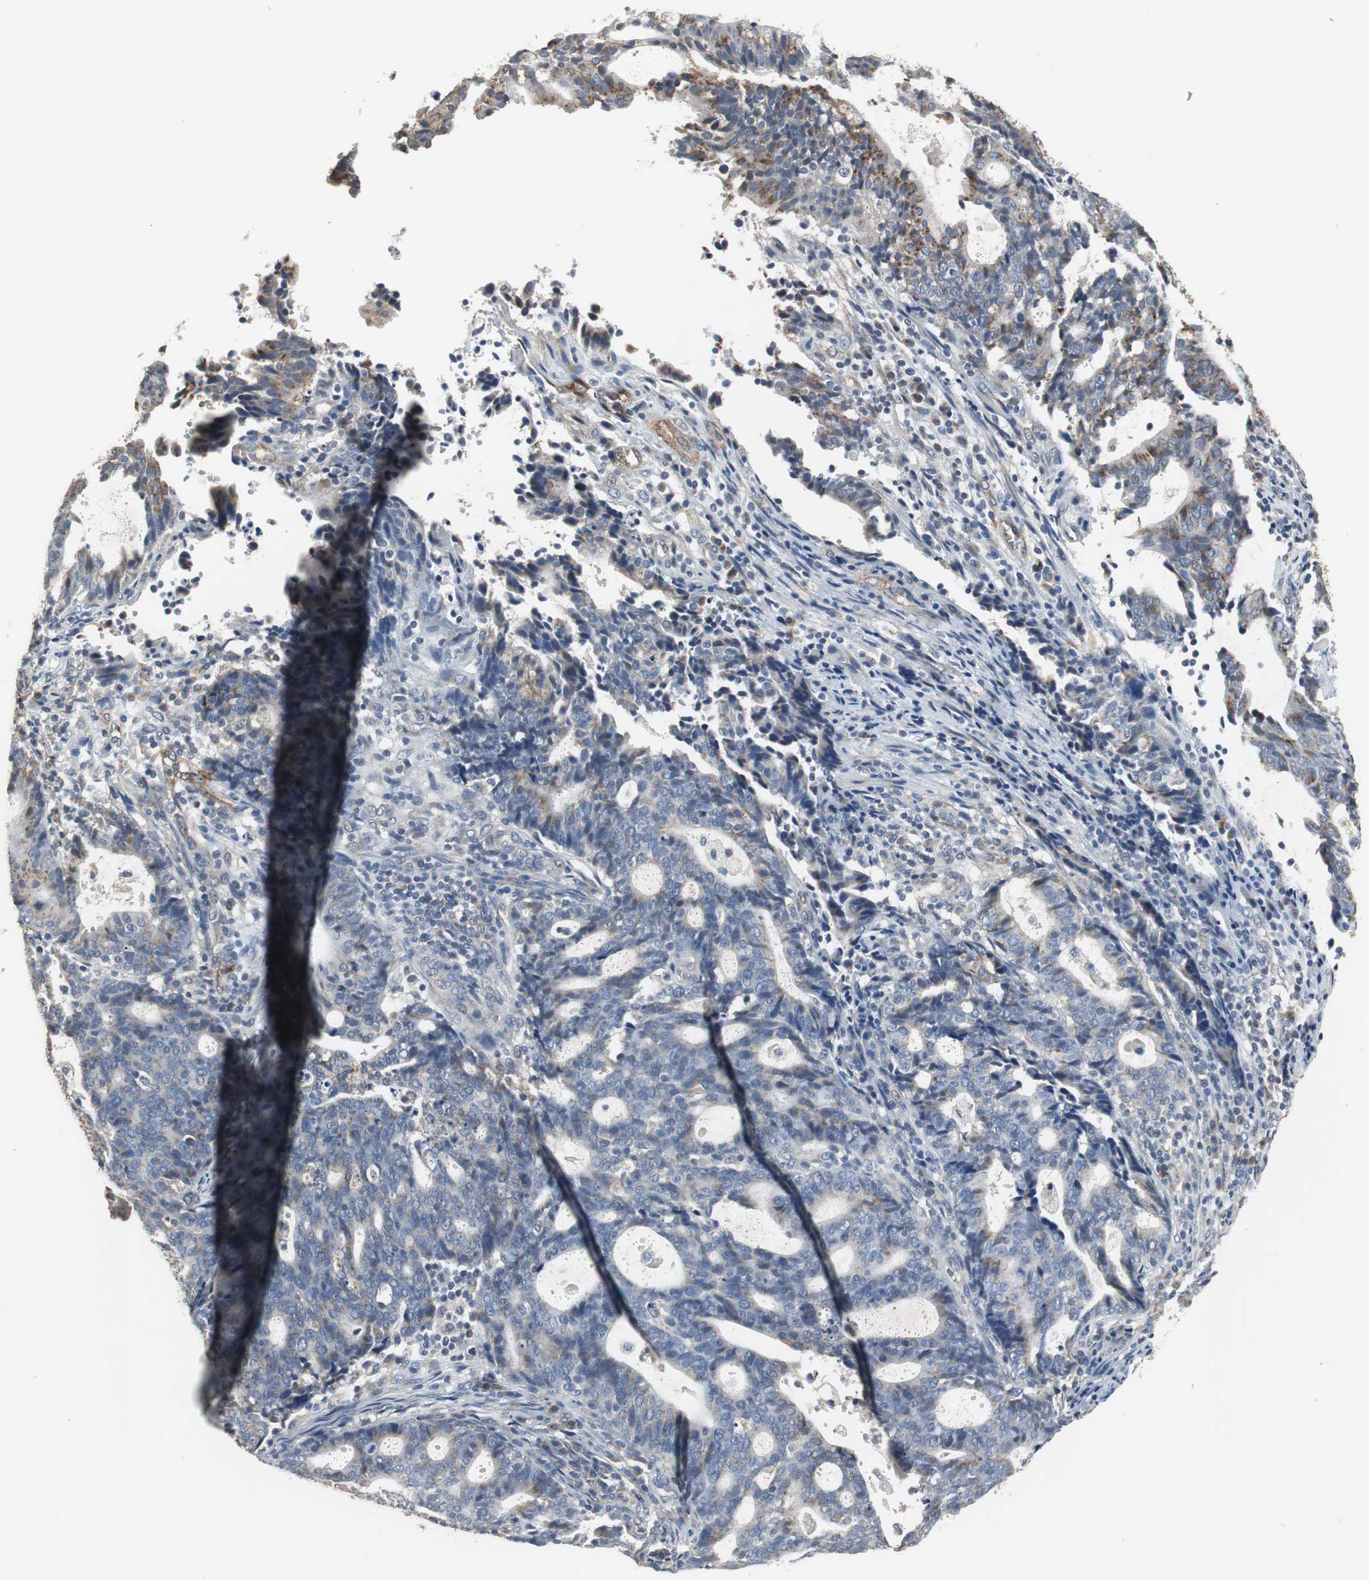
{"staining": {"intensity": "moderate", "quantity": "25%-75%", "location": "cytoplasmic/membranous"}, "tissue": "endometrial cancer", "cell_type": "Tumor cells", "image_type": "cancer", "snomed": [{"axis": "morphology", "description": "Adenocarcinoma, NOS"}, {"axis": "topography", "description": "Uterus"}], "caption": "IHC (DAB (3,3'-diaminobenzidine)) staining of adenocarcinoma (endometrial) shows moderate cytoplasmic/membranous protein expression in about 25%-75% of tumor cells. (DAB = brown stain, brightfield microscopy at high magnification).", "gene": "JTB", "patient": {"sex": "female", "age": 83}}